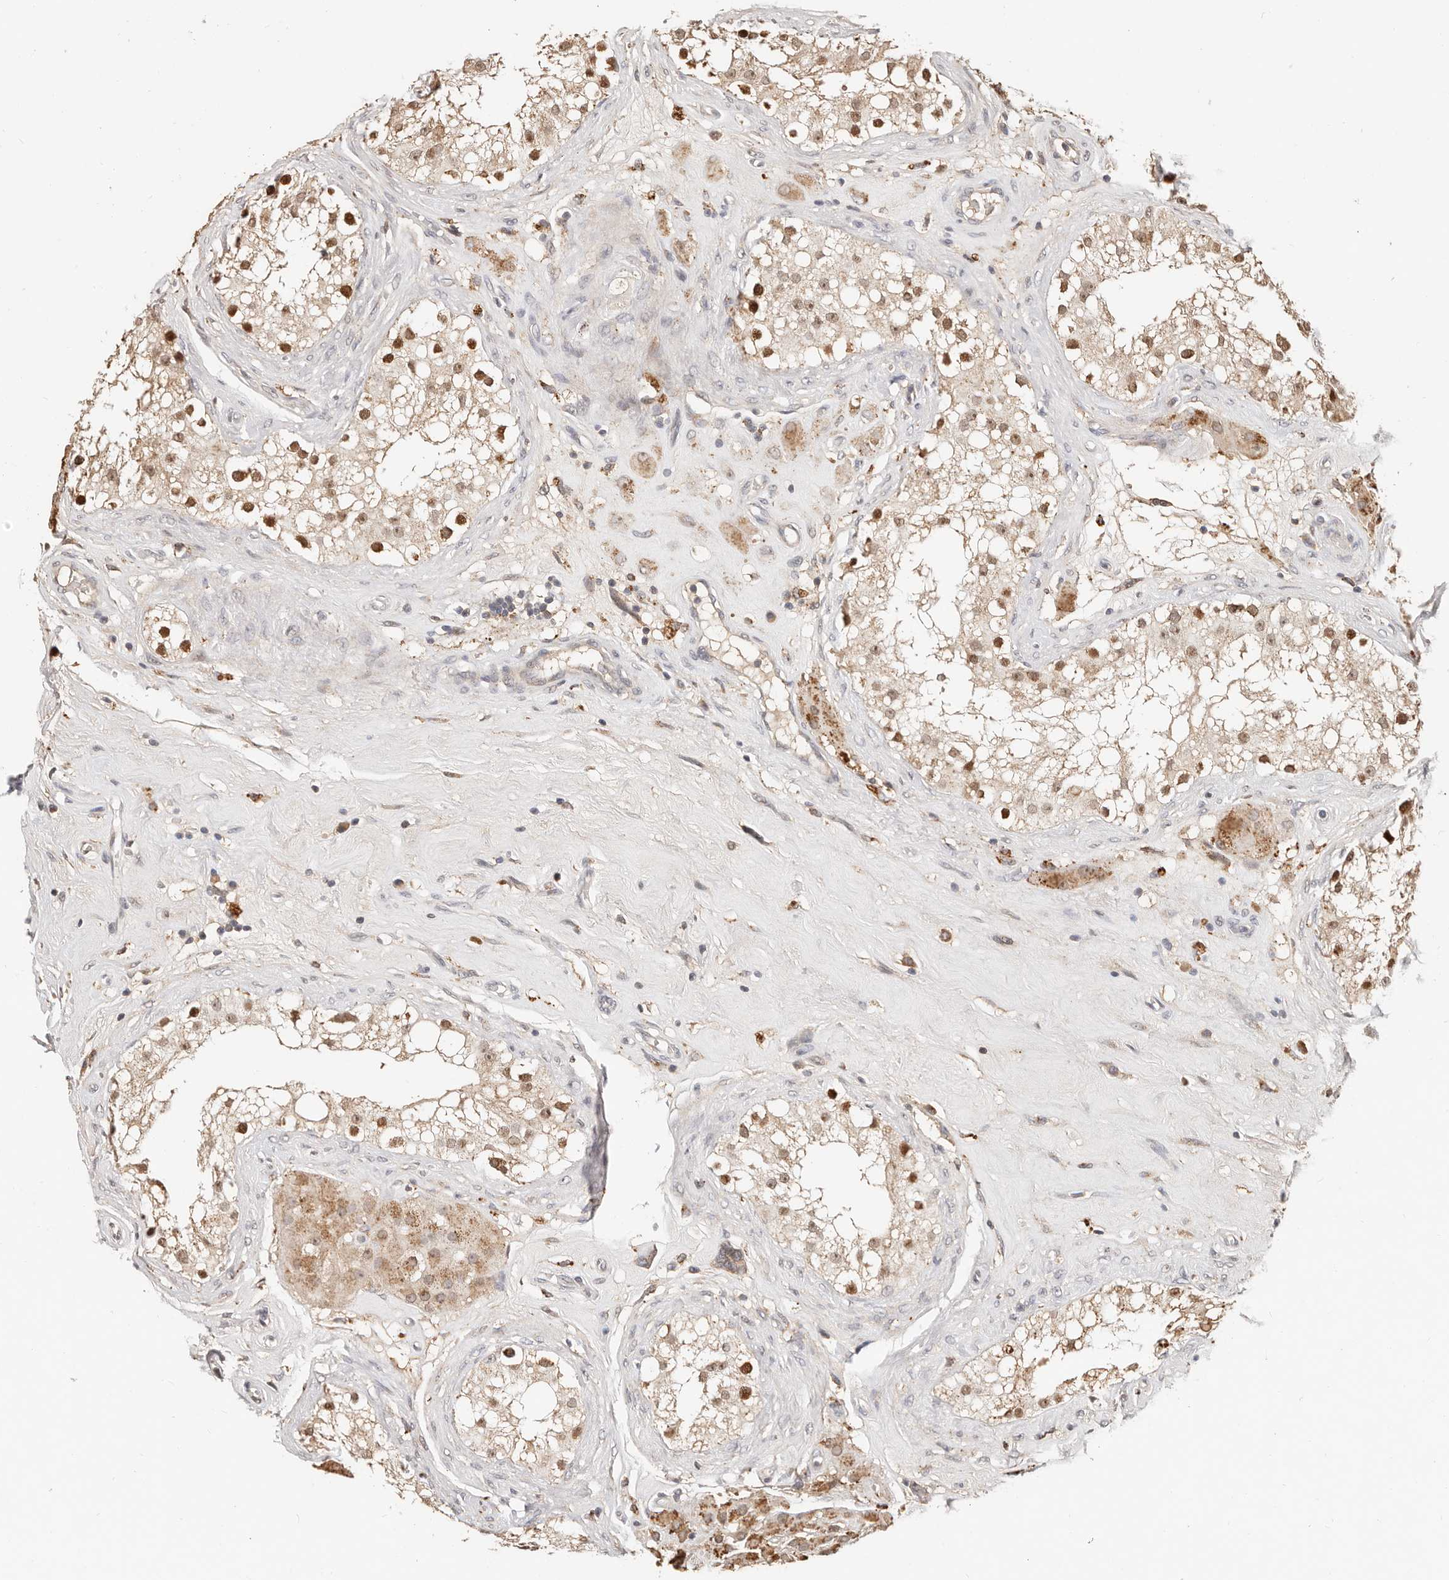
{"staining": {"intensity": "strong", "quantity": ">75%", "location": "cytoplasmic/membranous,nuclear"}, "tissue": "testis", "cell_type": "Cells in seminiferous ducts", "image_type": "normal", "snomed": [{"axis": "morphology", "description": "Normal tissue, NOS"}, {"axis": "topography", "description": "Testis"}], "caption": "Immunohistochemistry (IHC) of normal testis shows high levels of strong cytoplasmic/membranous,nuclear positivity in approximately >75% of cells in seminiferous ducts. The staining is performed using DAB brown chromogen to label protein expression. The nuclei are counter-stained blue using hematoxylin.", "gene": "ZRANB1", "patient": {"sex": "male", "age": 84}}